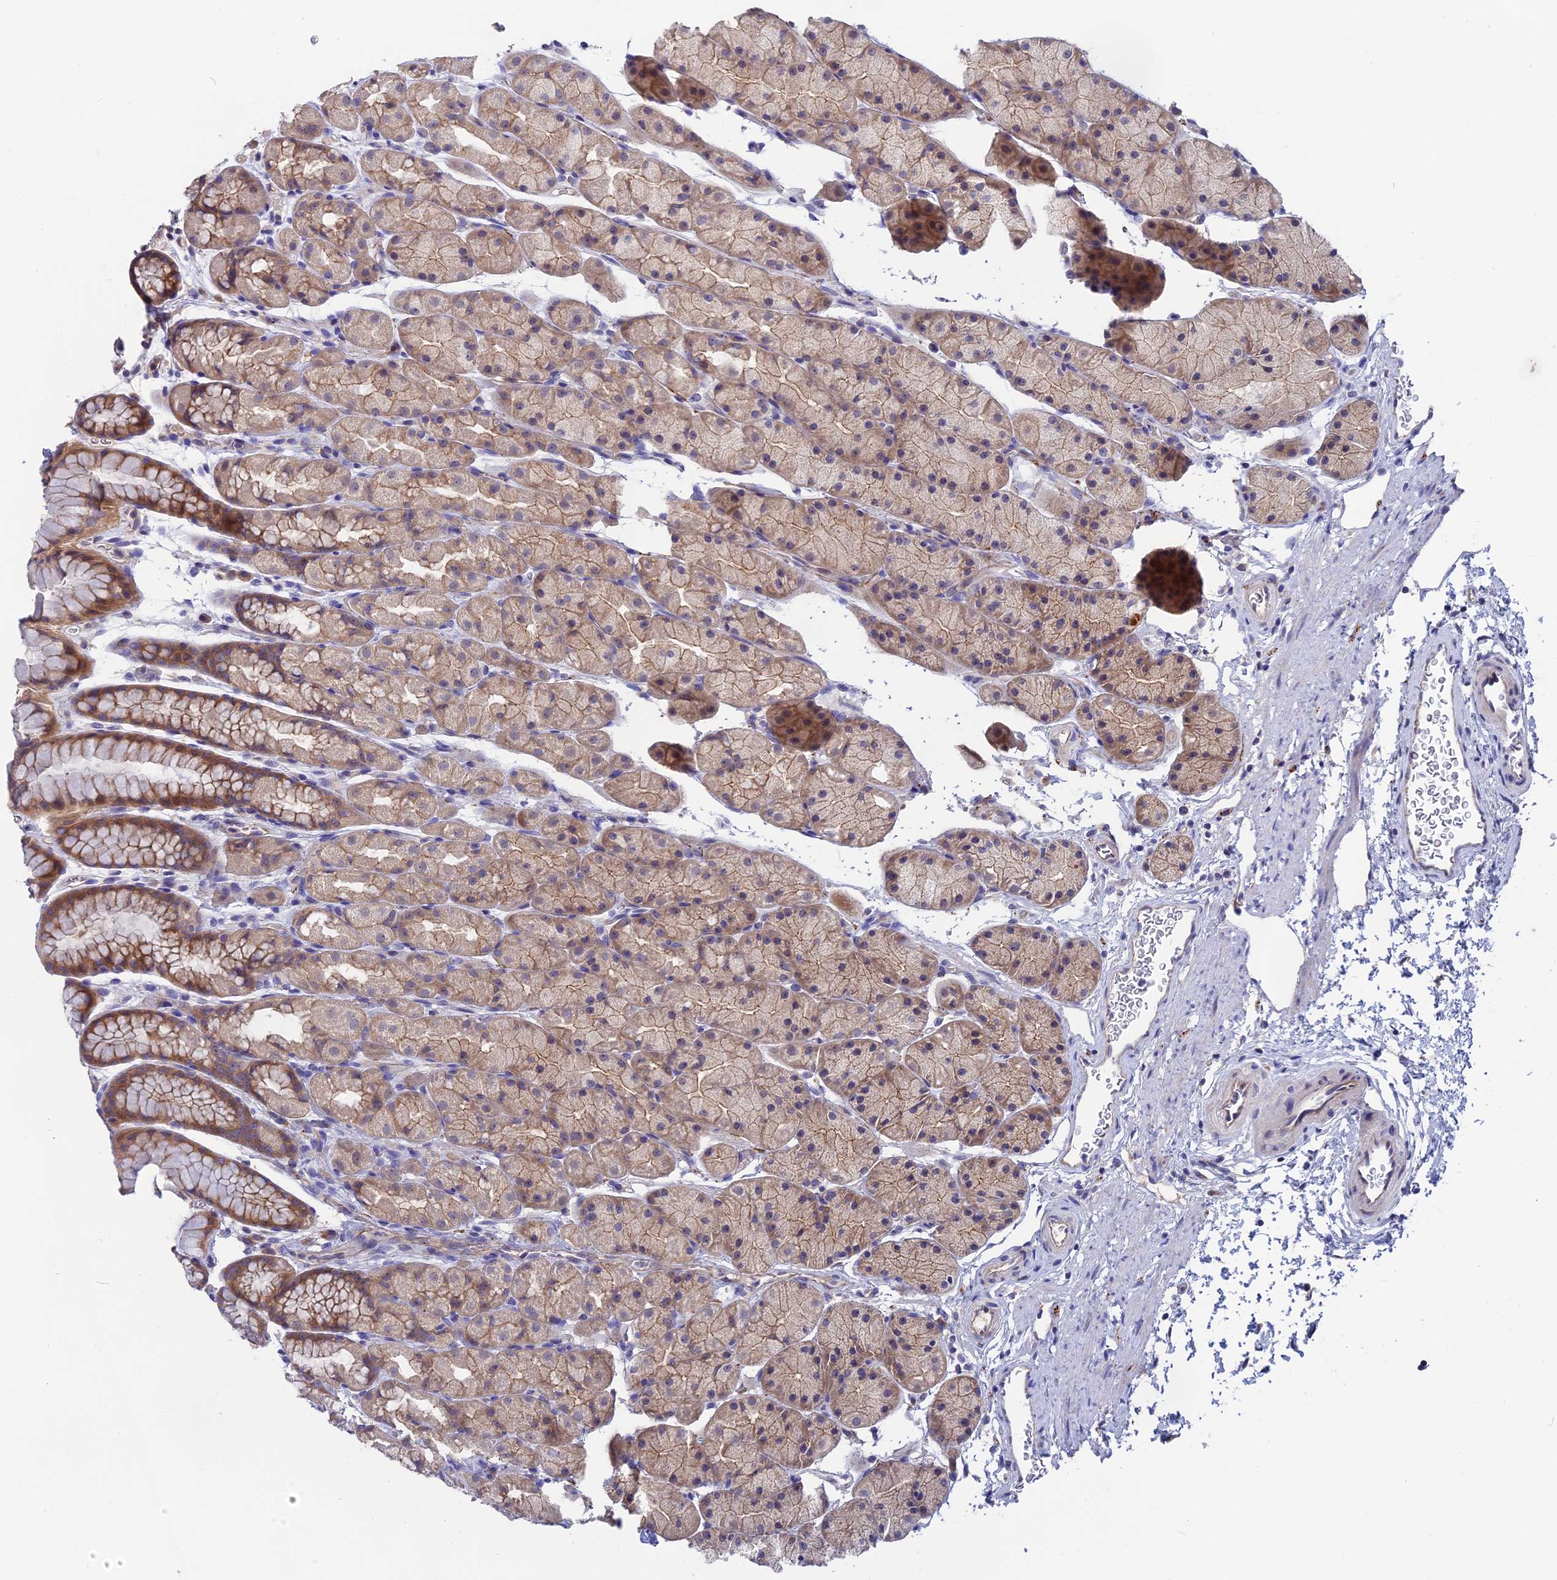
{"staining": {"intensity": "moderate", "quantity": ">75%", "location": "cytoplasmic/membranous"}, "tissue": "stomach", "cell_type": "Glandular cells", "image_type": "normal", "snomed": [{"axis": "morphology", "description": "Normal tissue, NOS"}, {"axis": "topography", "description": "Stomach, upper"}, {"axis": "topography", "description": "Stomach"}], "caption": "This micrograph reveals normal stomach stained with immunohistochemistry (IHC) to label a protein in brown. The cytoplasmic/membranous of glandular cells show moderate positivity for the protein. Nuclei are counter-stained blue.", "gene": "TENT4B", "patient": {"sex": "male", "age": 47}}